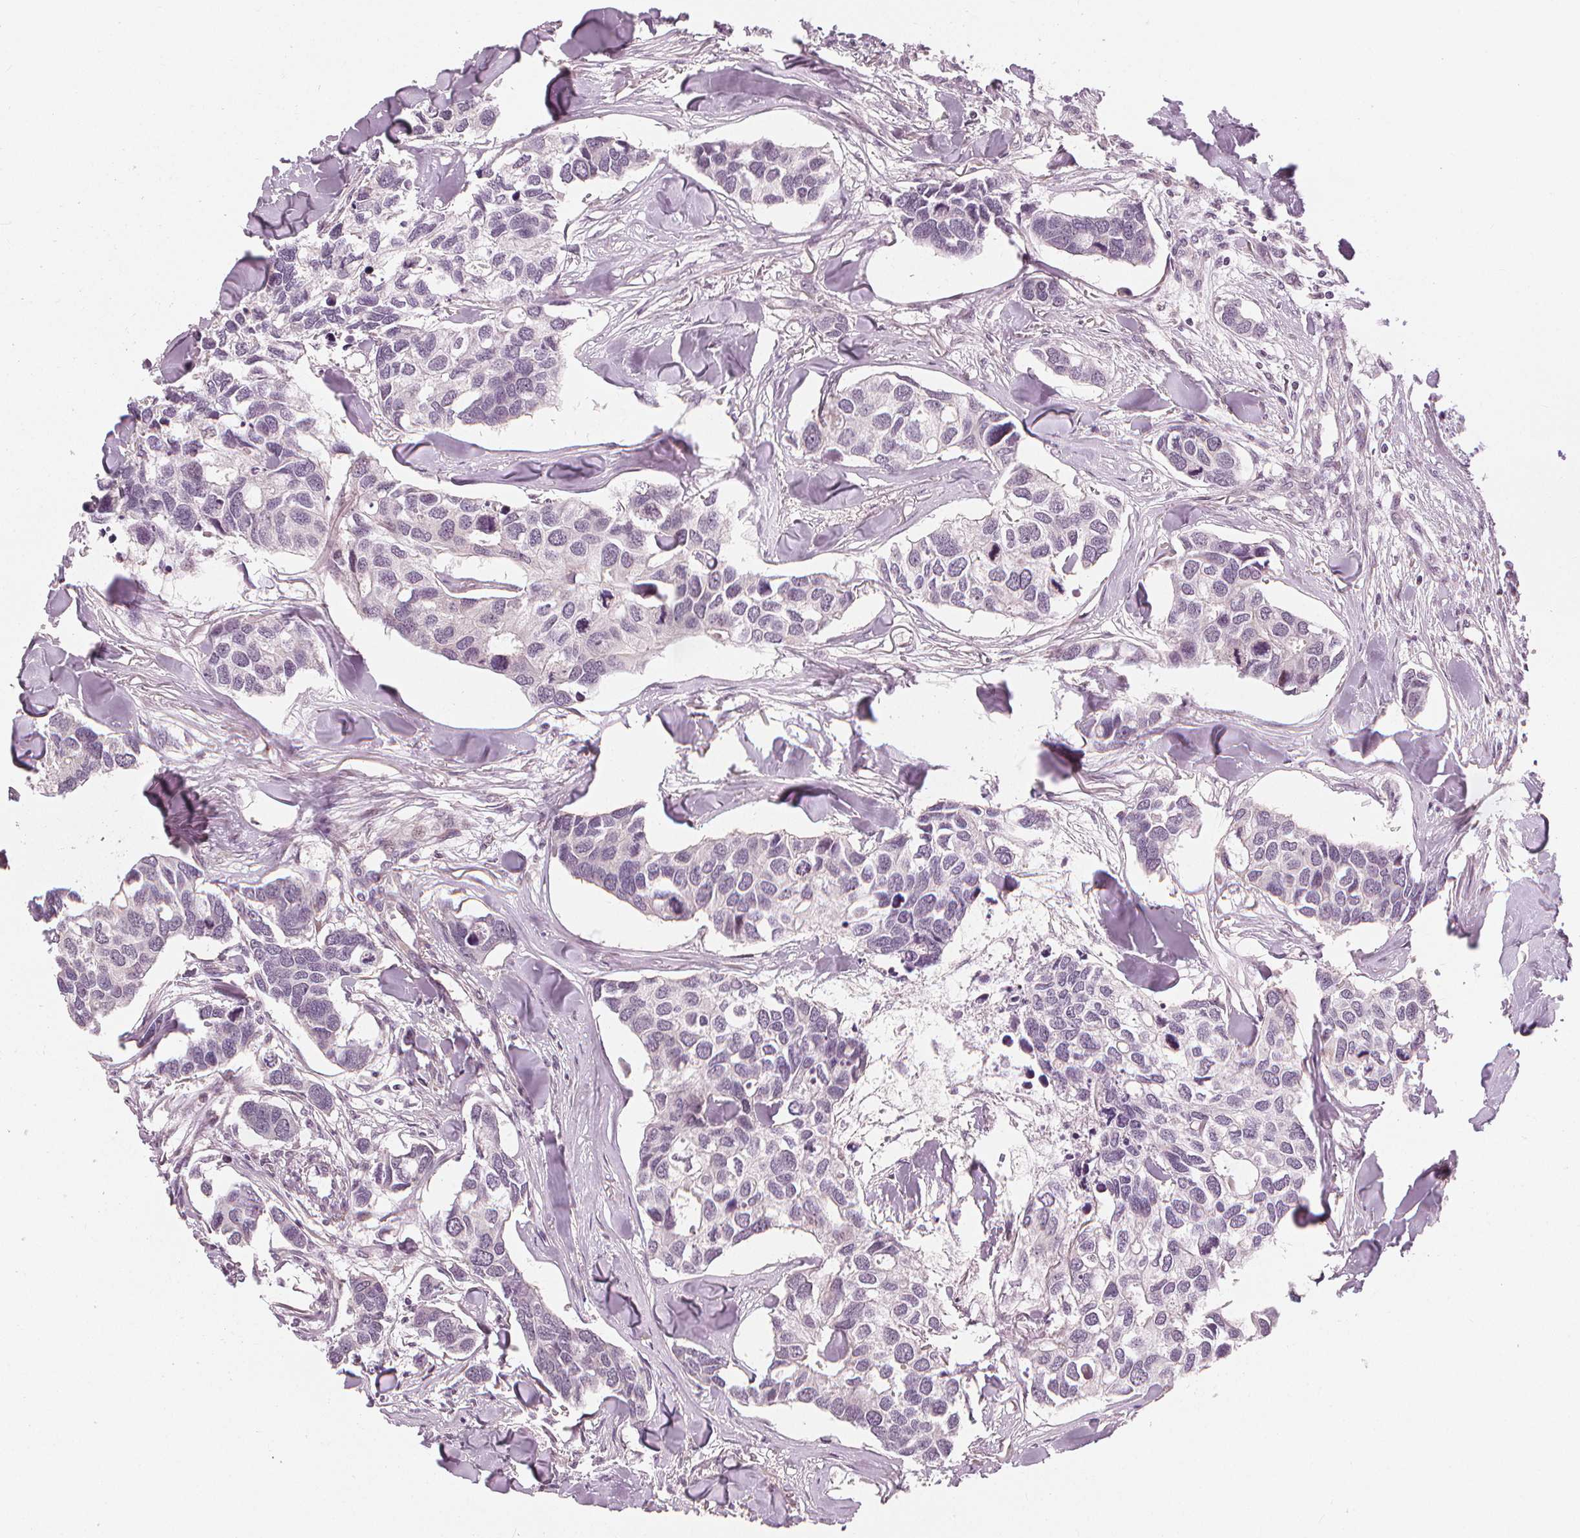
{"staining": {"intensity": "negative", "quantity": "none", "location": "none"}, "tissue": "breast cancer", "cell_type": "Tumor cells", "image_type": "cancer", "snomed": [{"axis": "morphology", "description": "Duct carcinoma"}, {"axis": "topography", "description": "Breast"}], "caption": "A photomicrograph of breast invasive ductal carcinoma stained for a protein shows no brown staining in tumor cells.", "gene": "SLC34A1", "patient": {"sex": "female", "age": 83}}